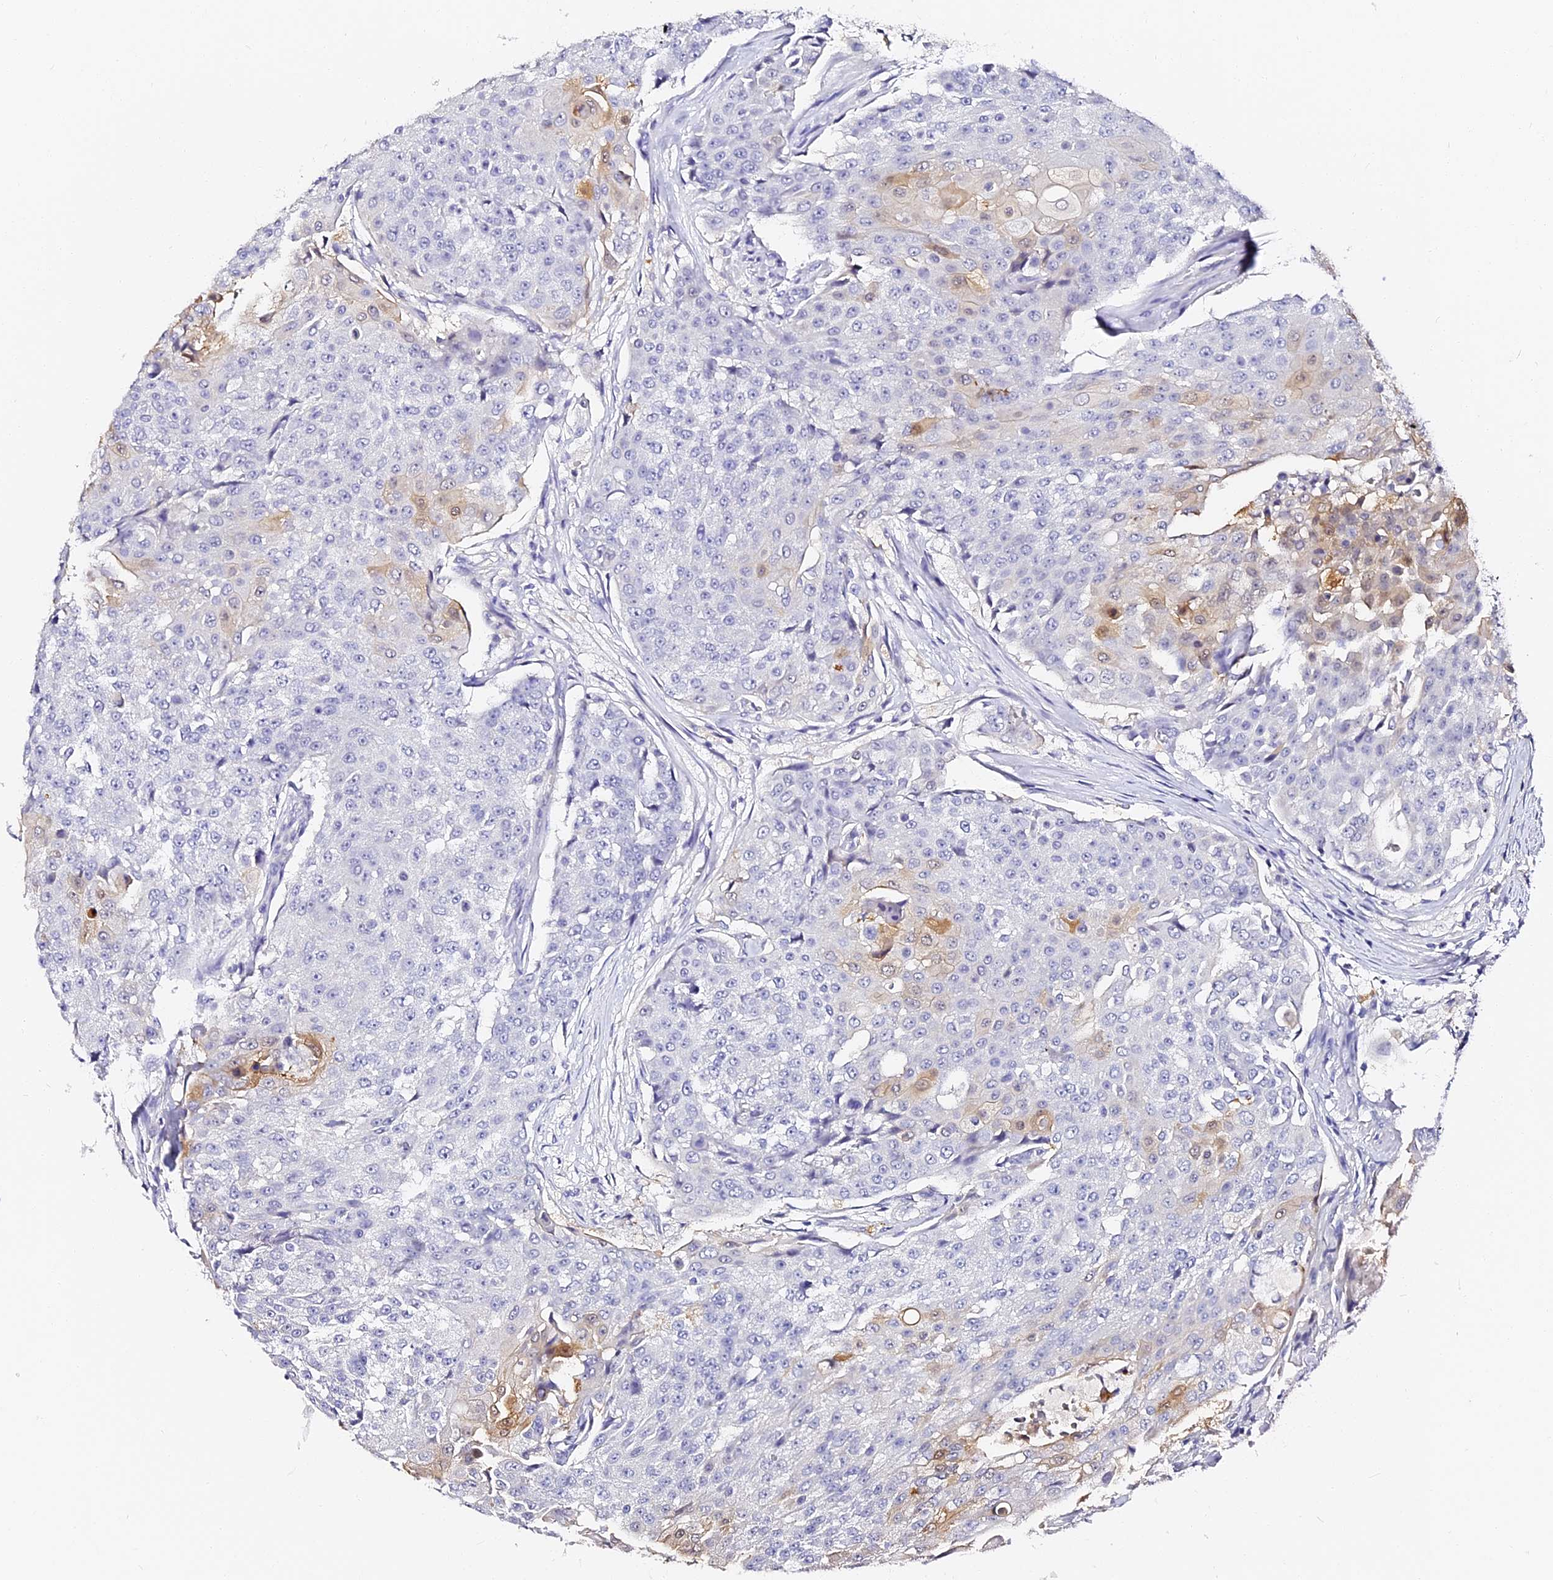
{"staining": {"intensity": "weak", "quantity": "<25%", "location": "cytoplasmic/membranous"}, "tissue": "urothelial cancer", "cell_type": "Tumor cells", "image_type": "cancer", "snomed": [{"axis": "morphology", "description": "Urothelial carcinoma, High grade"}, {"axis": "topography", "description": "Urinary bladder"}], "caption": "The micrograph displays no significant positivity in tumor cells of urothelial carcinoma (high-grade). Nuclei are stained in blue.", "gene": "VPS33B", "patient": {"sex": "female", "age": 63}}